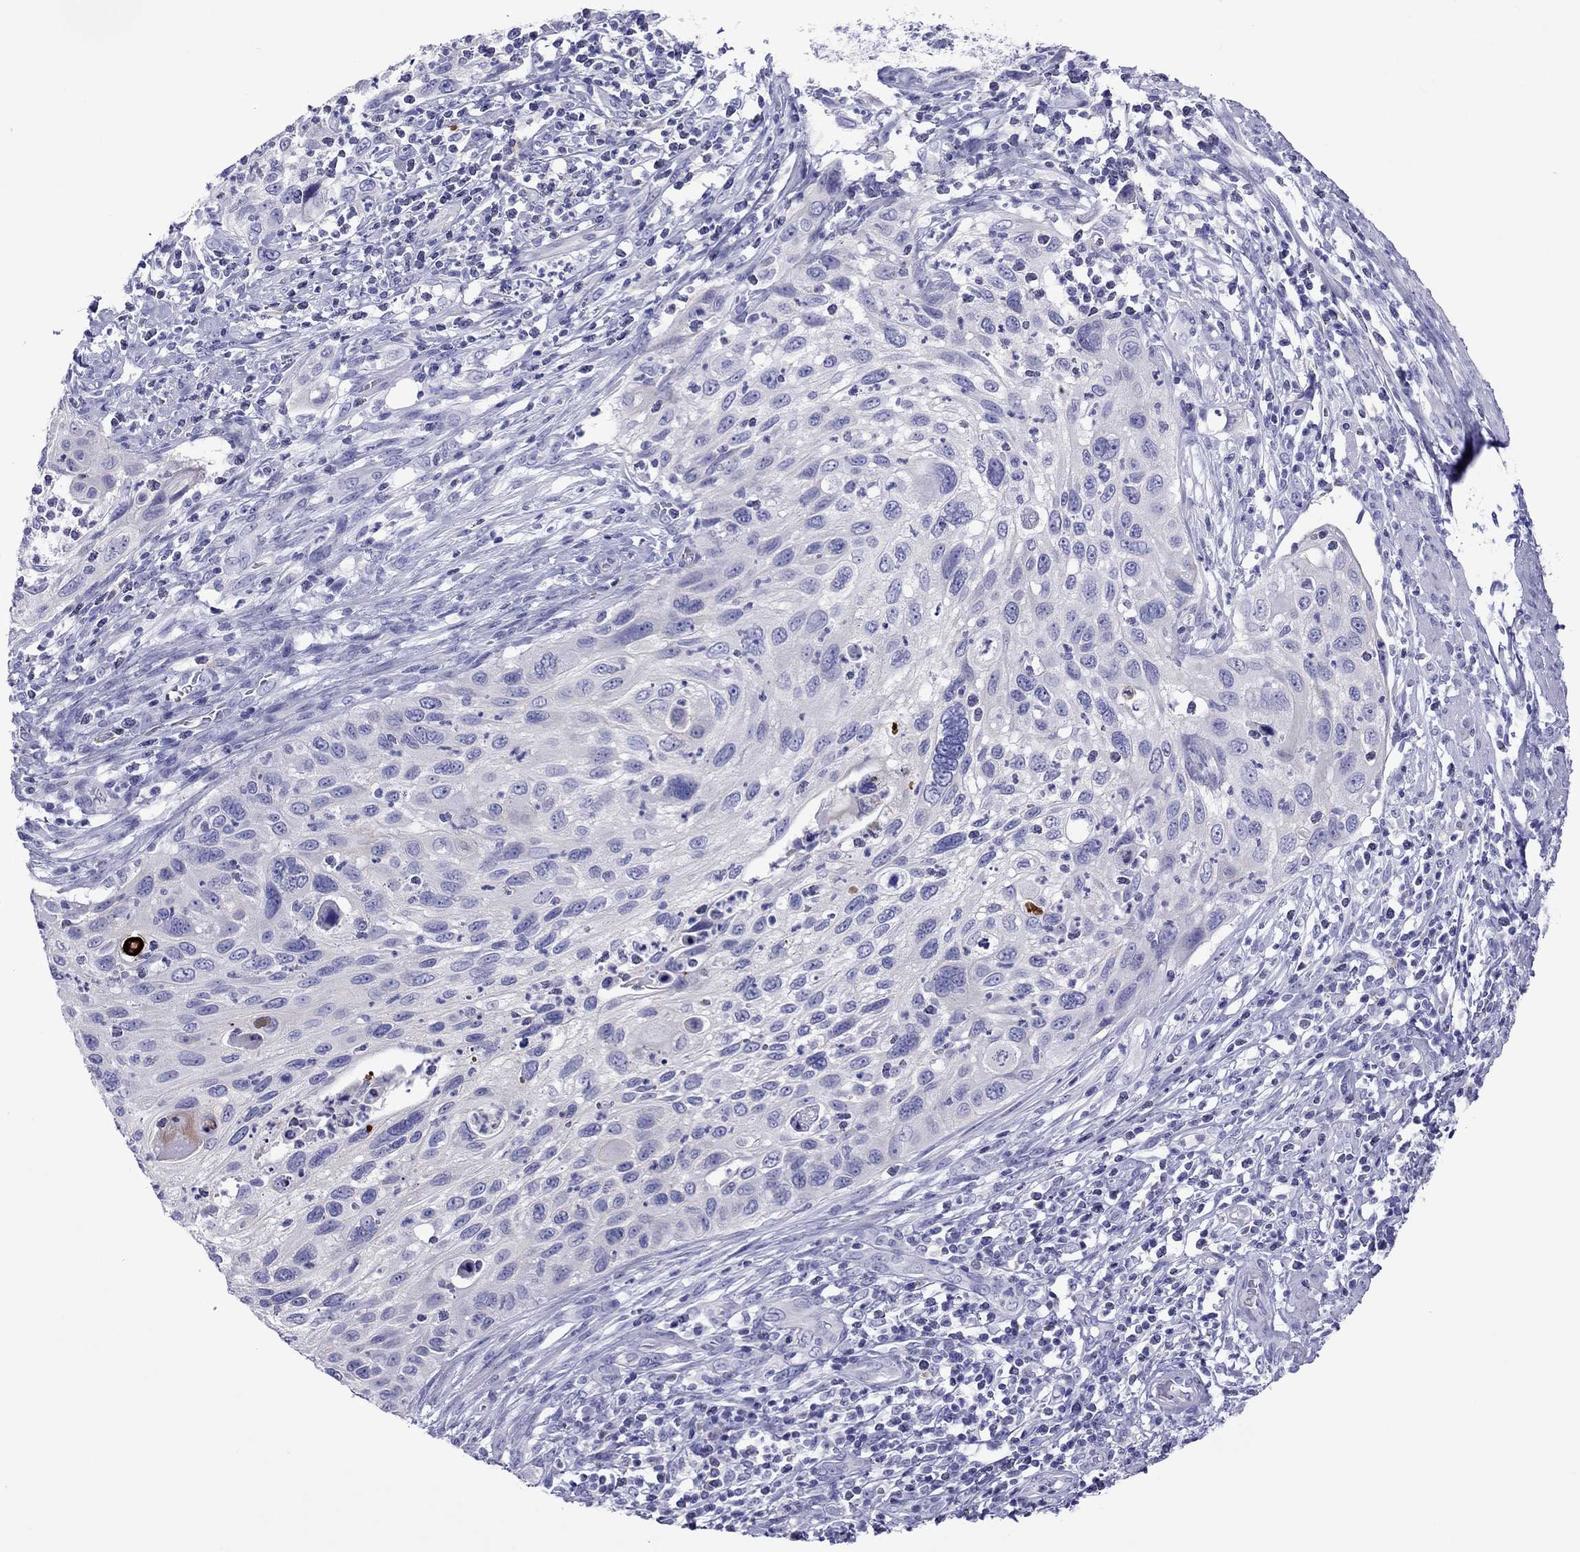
{"staining": {"intensity": "negative", "quantity": "none", "location": "none"}, "tissue": "cervical cancer", "cell_type": "Tumor cells", "image_type": "cancer", "snomed": [{"axis": "morphology", "description": "Squamous cell carcinoma, NOS"}, {"axis": "topography", "description": "Cervix"}], "caption": "DAB immunohistochemical staining of human squamous cell carcinoma (cervical) shows no significant staining in tumor cells.", "gene": "PCDHA6", "patient": {"sex": "female", "age": 70}}